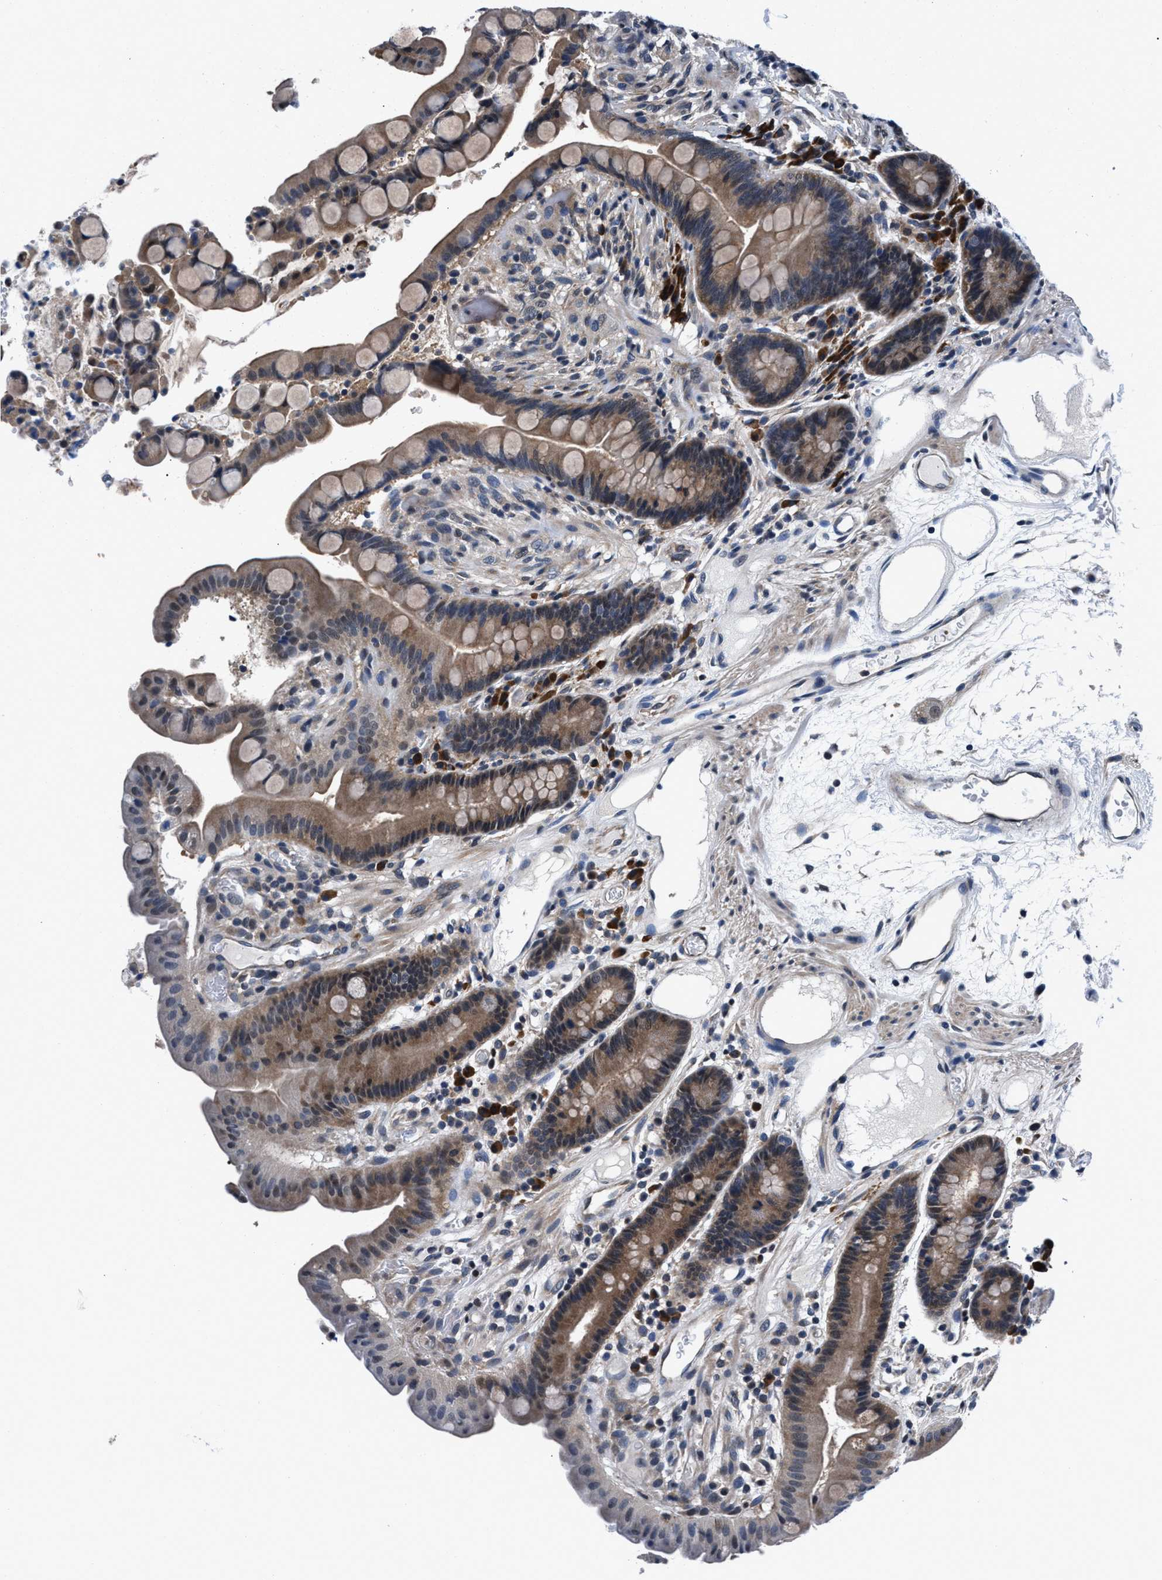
{"staining": {"intensity": "moderate", "quantity": ">75%", "location": "cytoplasmic/membranous"}, "tissue": "colon", "cell_type": "Endothelial cells", "image_type": "normal", "snomed": [{"axis": "morphology", "description": "Normal tissue, NOS"}, {"axis": "topography", "description": "Colon"}], "caption": "A medium amount of moderate cytoplasmic/membranous staining is identified in about >75% of endothelial cells in benign colon.", "gene": "PRPSAP2", "patient": {"sex": "male", "age": 73}}